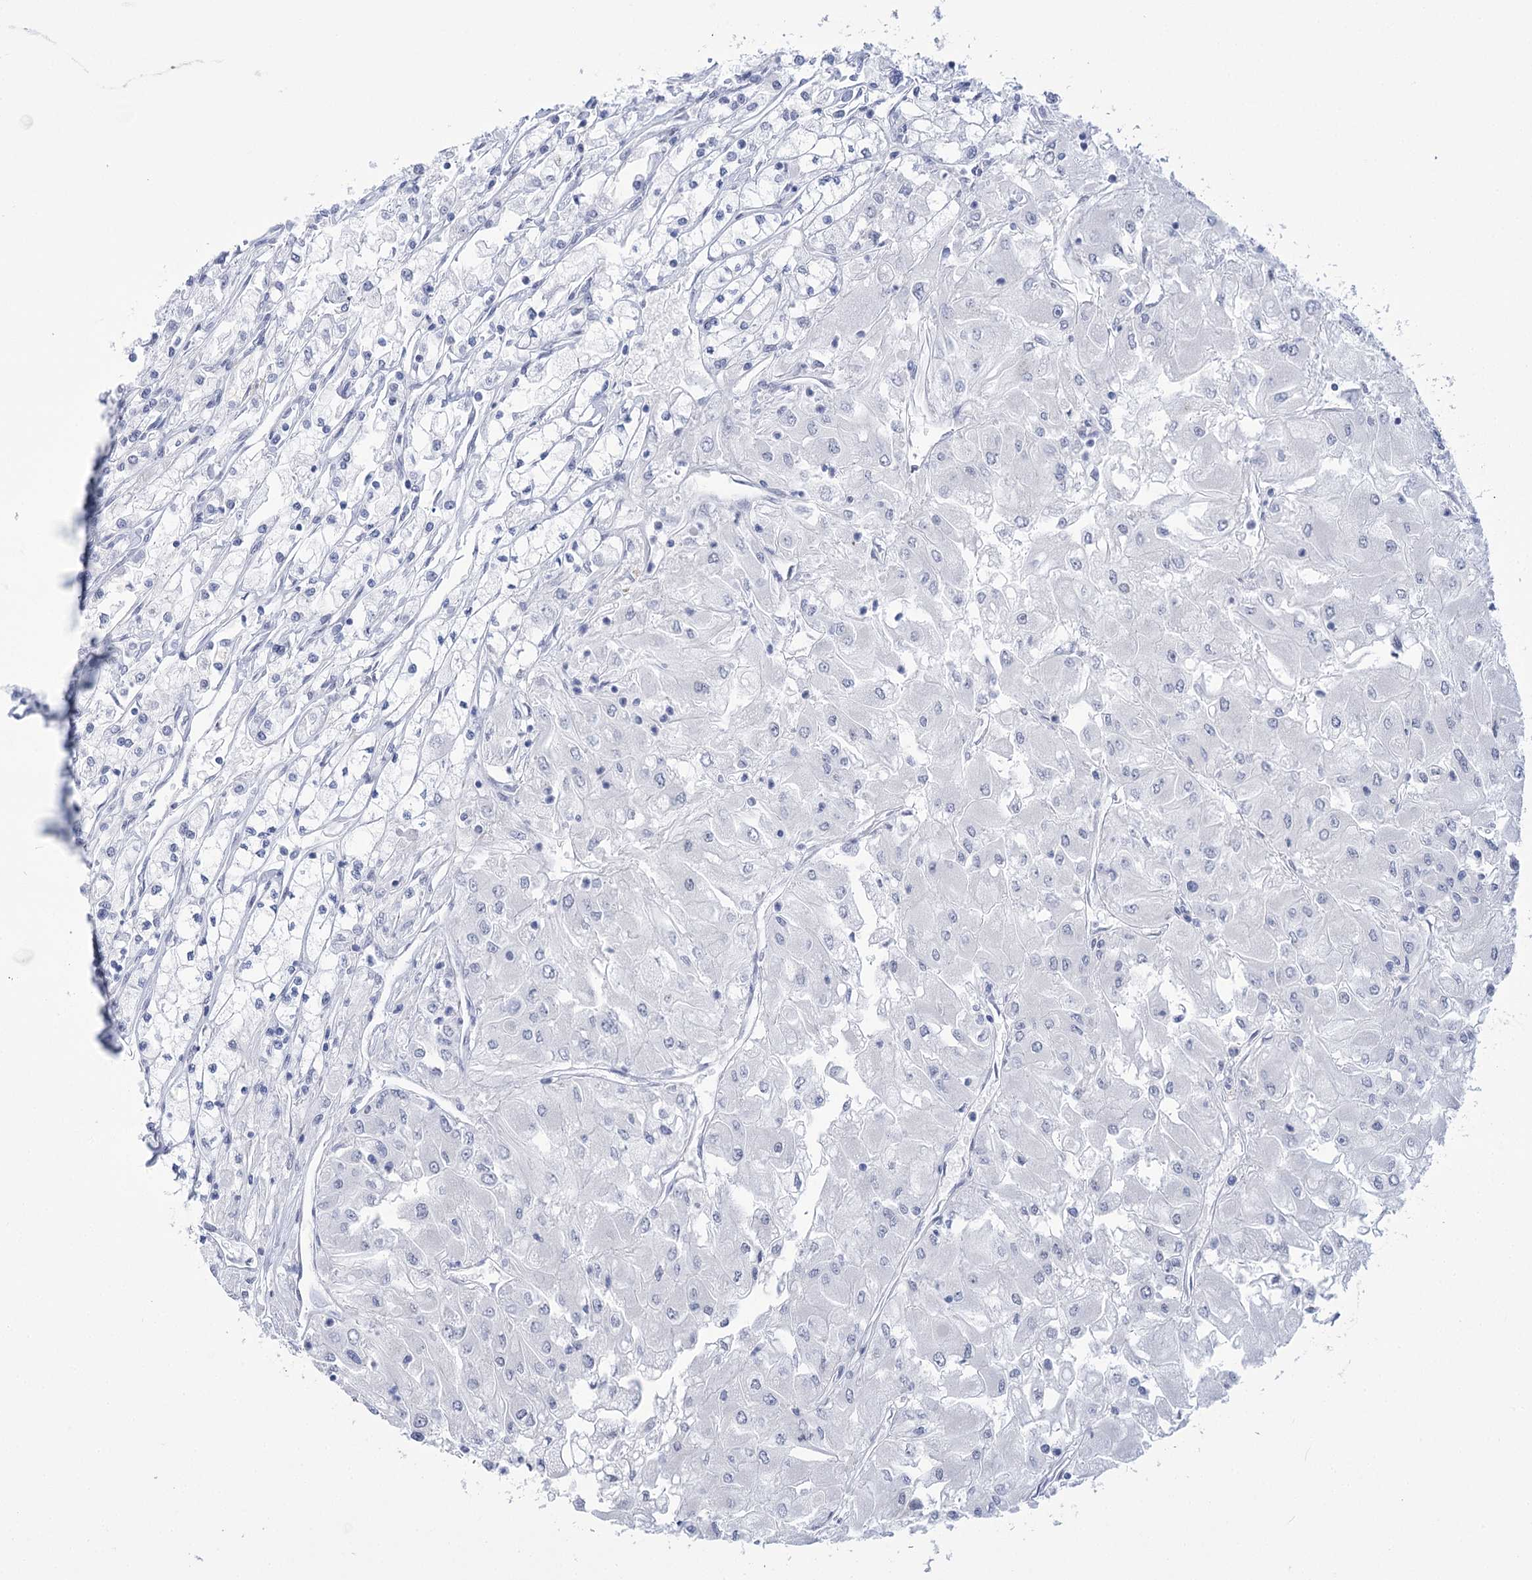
{"staining": {"intensity": "negative", "quantity": "none", "location": "none"}, "tissue": "renal cancer", "cell_type": "Tumor cells", "image_type": "cancer", "snomed": [{"axis": "morphology", "description": "Adenocarcinoma, NOS"}, {"axis": "topography", "description": "Kidney"}], "caption": "Immunohistochemistry (IHC) micrograph of neoplastic tissue: human renal adenocarcinoma stained with DAB (3,3'-diaminobenzidine) reveals no significant protein staining in tumor cells. (DAB (3,3'-diaminobenzidine) immunohistochemistry with hematoxylin counter stain).", "gene": "HORMAD1", "patient": {"sex": "male", "age": 80}}